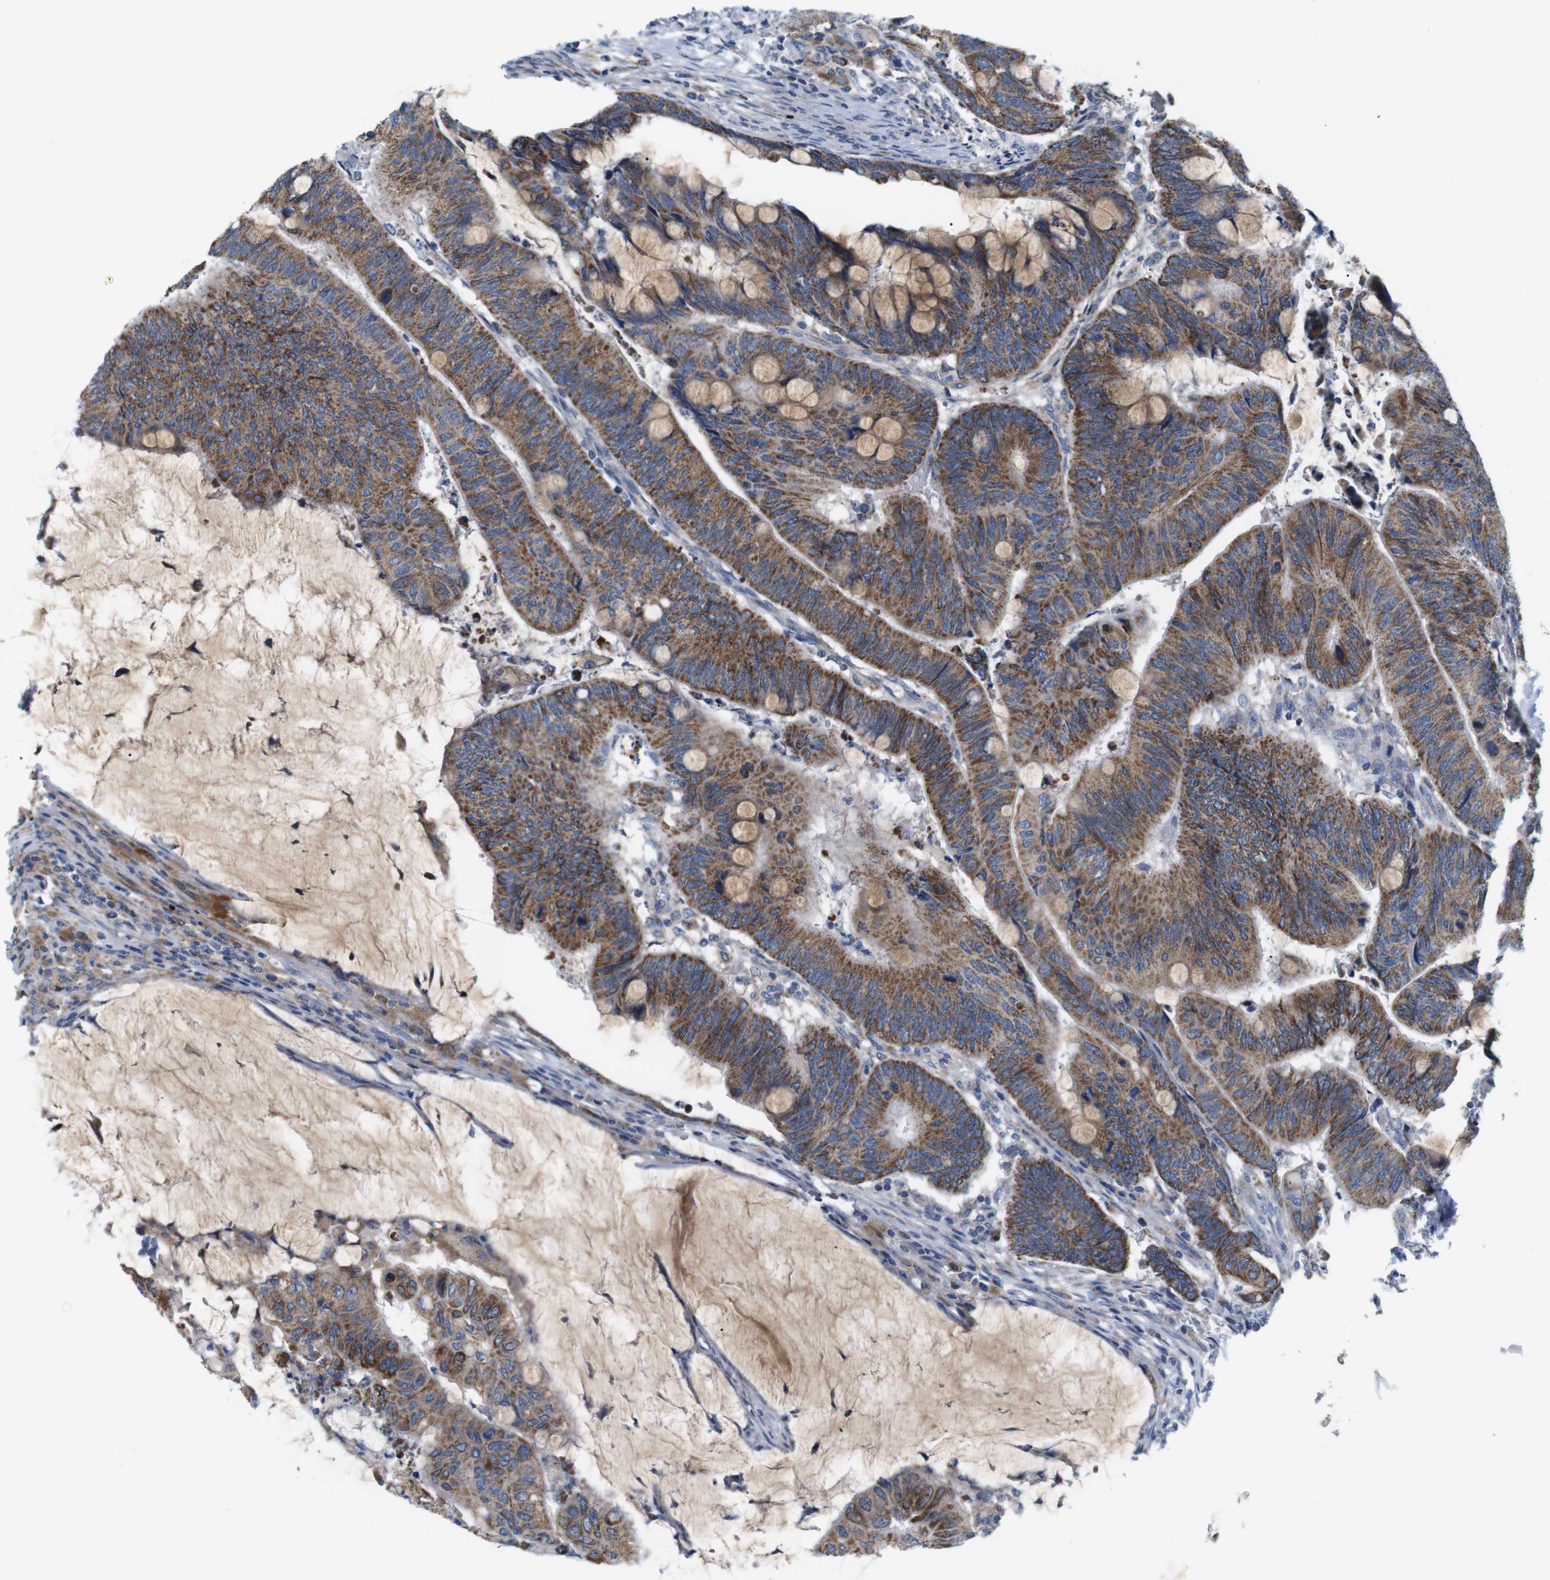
{"staining": {"intensity": "moderate", "quantity": ">75%", "location": "cytoplasmic/membranous"}, "tissue": "colorectal cancer", "cell_type": "Tumor cells", "image_type": "cancer", "snomed": [{"axis": "morphology", "description": "Normal tissue, NOS"}, {"axis": "morphology", "description": "Adenocarcinoma, NOS"}, {"axis": "topography", "description": "Rectum"}, {"axis": "topography", "description": "Peripheral nerve tissue"}], "caption": "Immunohistochemical staining of colorectal adenocarcinoma demonstrates medium levels of moderate cytoplasmic/membranous protein positivity in approximately >75% of tumor cells.", "gene": "F2RL1", "patient": {"sex": "male", "age": 92}}